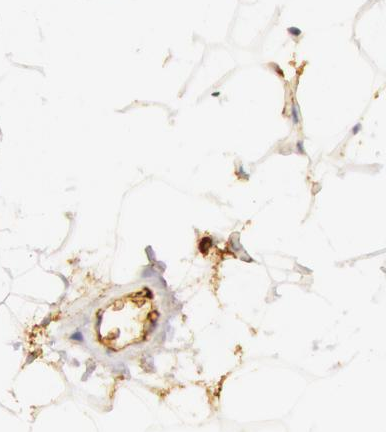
{"staining": {"intensity": "moderate", "quantity": ">75%", "location": "cytoplasmic/membranous"}, "tissue": "adipose tissue", "cell_type": "Adipocytes", "image_type": "normal", "snomed": [{"axis": "morphology", "description": "Normal tissue, NOS"}, {"axis": "morphology", "description": "Fibrosis, NOS"}, {"axis": "topography", "description": "Breast"}], "caption": "Protein analysis of normal adipose tissue demonstrates moderate cytoplasmic/membranous staining in approximately >75% of adipocytes. (DAB (3,3'-diaminobenzidine) IHC, brown staining for protein, blue staining for nuclei).", "gene": "C4BPA", "patient": {"sex": "female", "age": 24}}